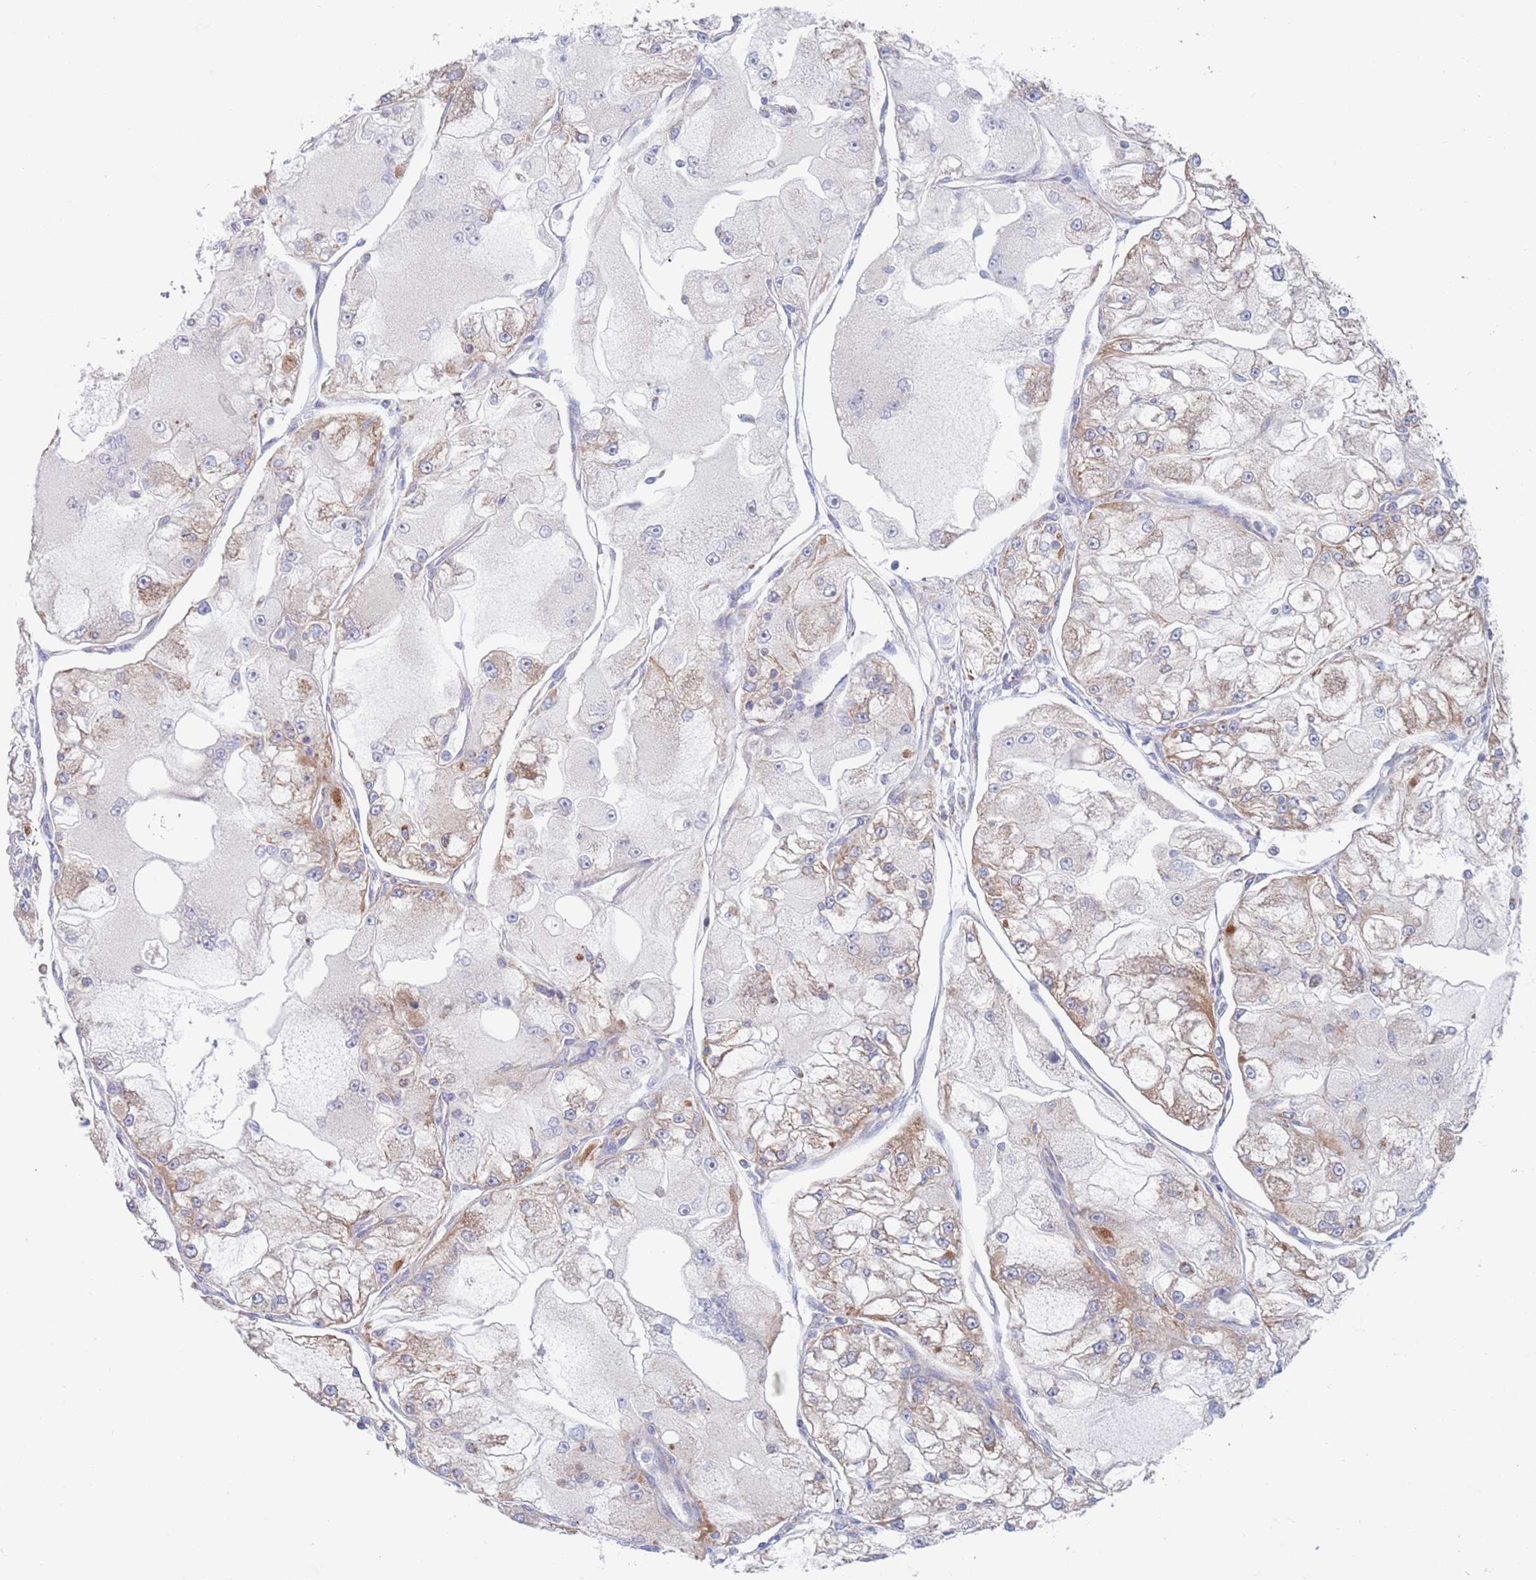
{"staining": {"intensity": "weak", "quantity": "25%-75%", "location": "cytoplasmic/membranous"}, "tissue": "renal cancer", "cell_type": "Tumor cells", "image_type": "cancer", "snomed": [{"axis": "morphology", "description": "Adenocarcinoma, NOS"}, {"axis": "topography", "description": "Kidney"}], "caption": "Immunohistochemistry (IHC) of renal cancer (adenocarcinoma) displays low levels of weak cytoplasmic/membranous positivity in about 25%-75% of tumor cells.", "gene": "CHCHD6", "patient": {"sex": "female", "age": 72}}